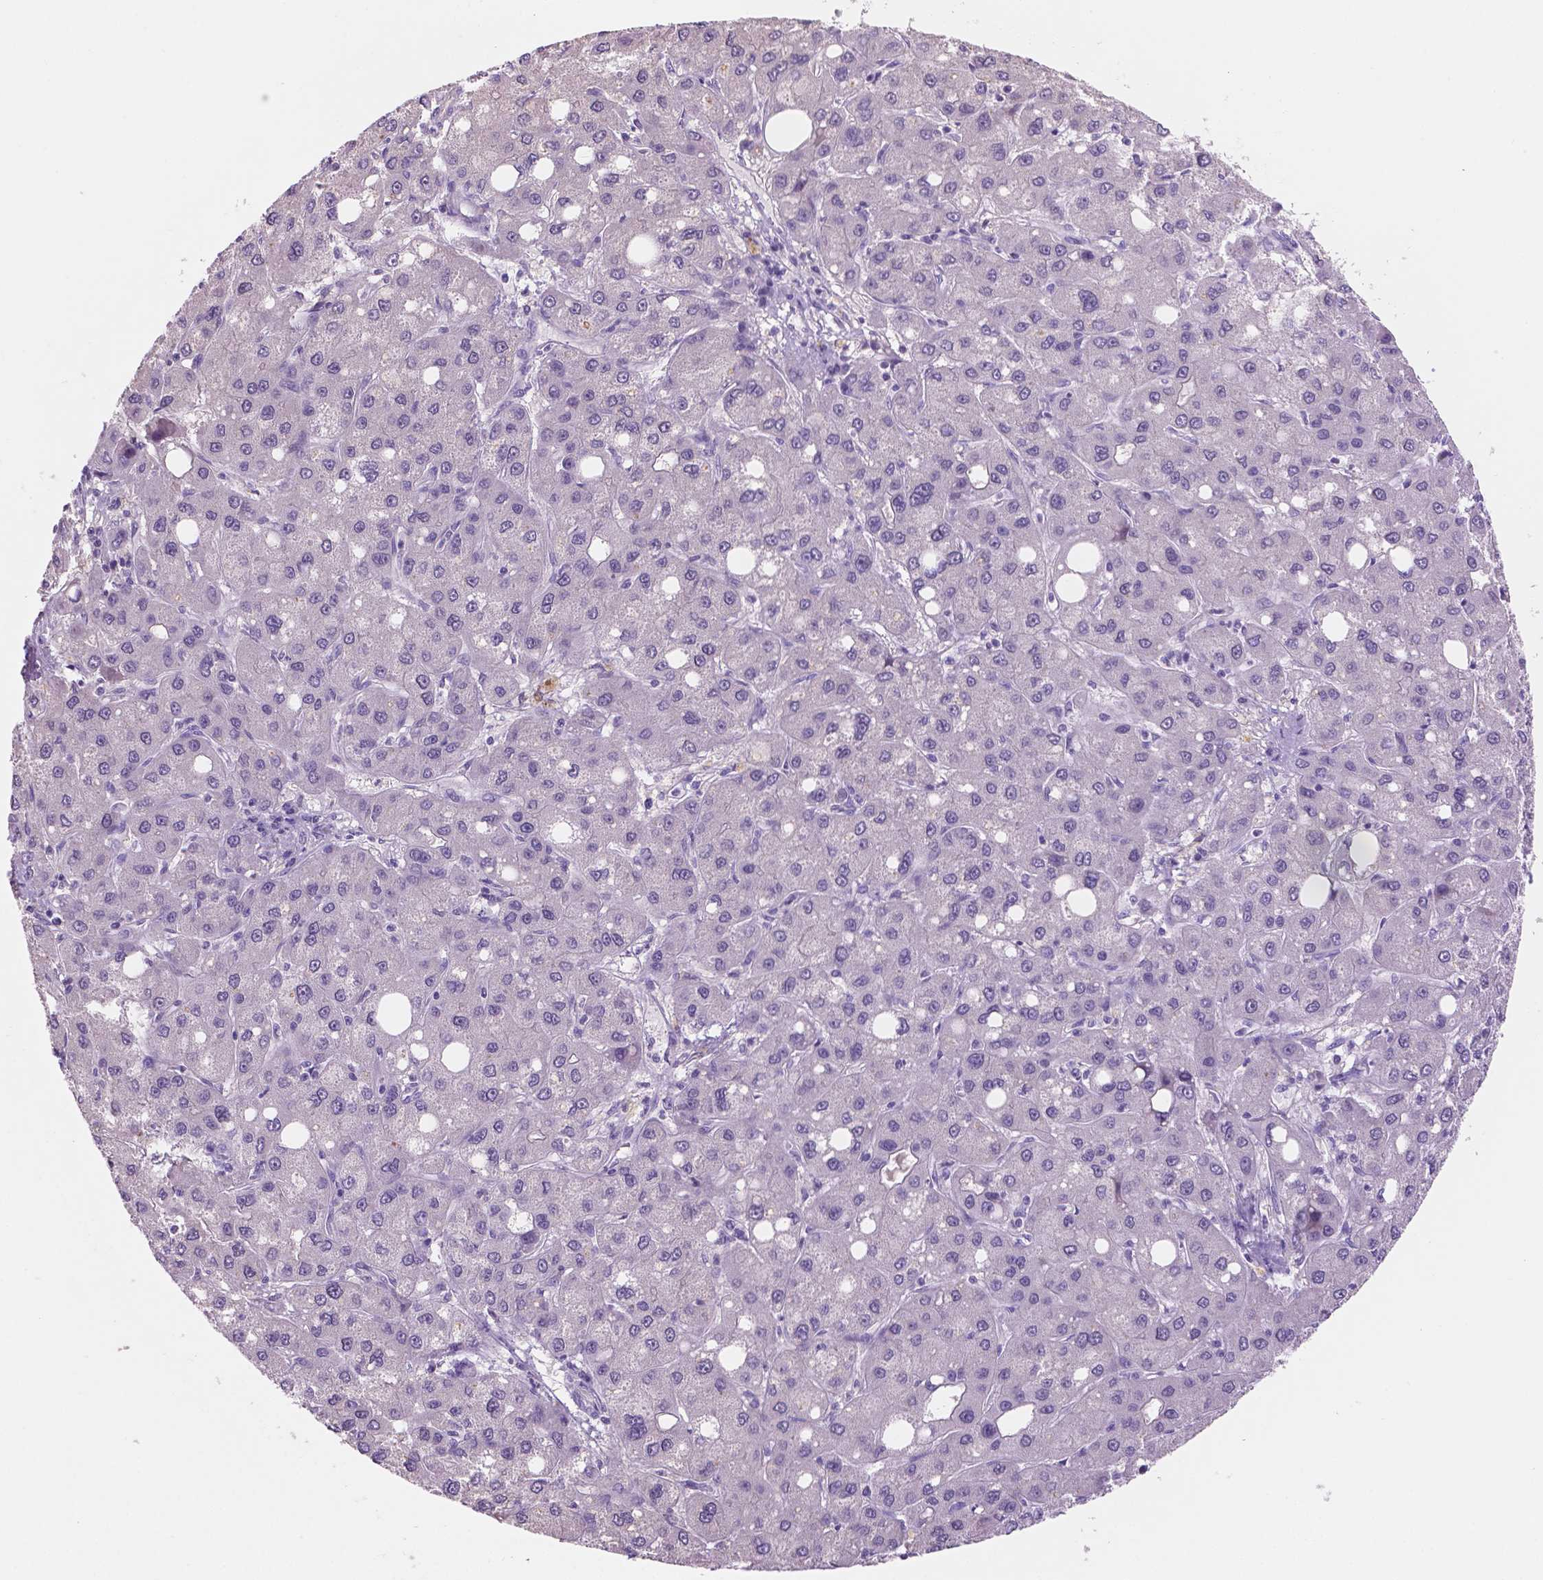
{"staining": {"intensity": "negative", "quantity": "none", "location": "none"}, "tissue": "liver cancer", "cell_type": "Tumor cells", "image_type": "cancer", "snomed": [{"axis": "morphology", "description": "Carcinoma, Hepatocellular, NOS"}, {"axis": "topography", "description": "Liver"}], "caption": "Immunohistochemical staining of liver cancer shows no significant expression in tumor cells.", "gene": "SBSN", "patient": {"sex": "male", "age": 73}}